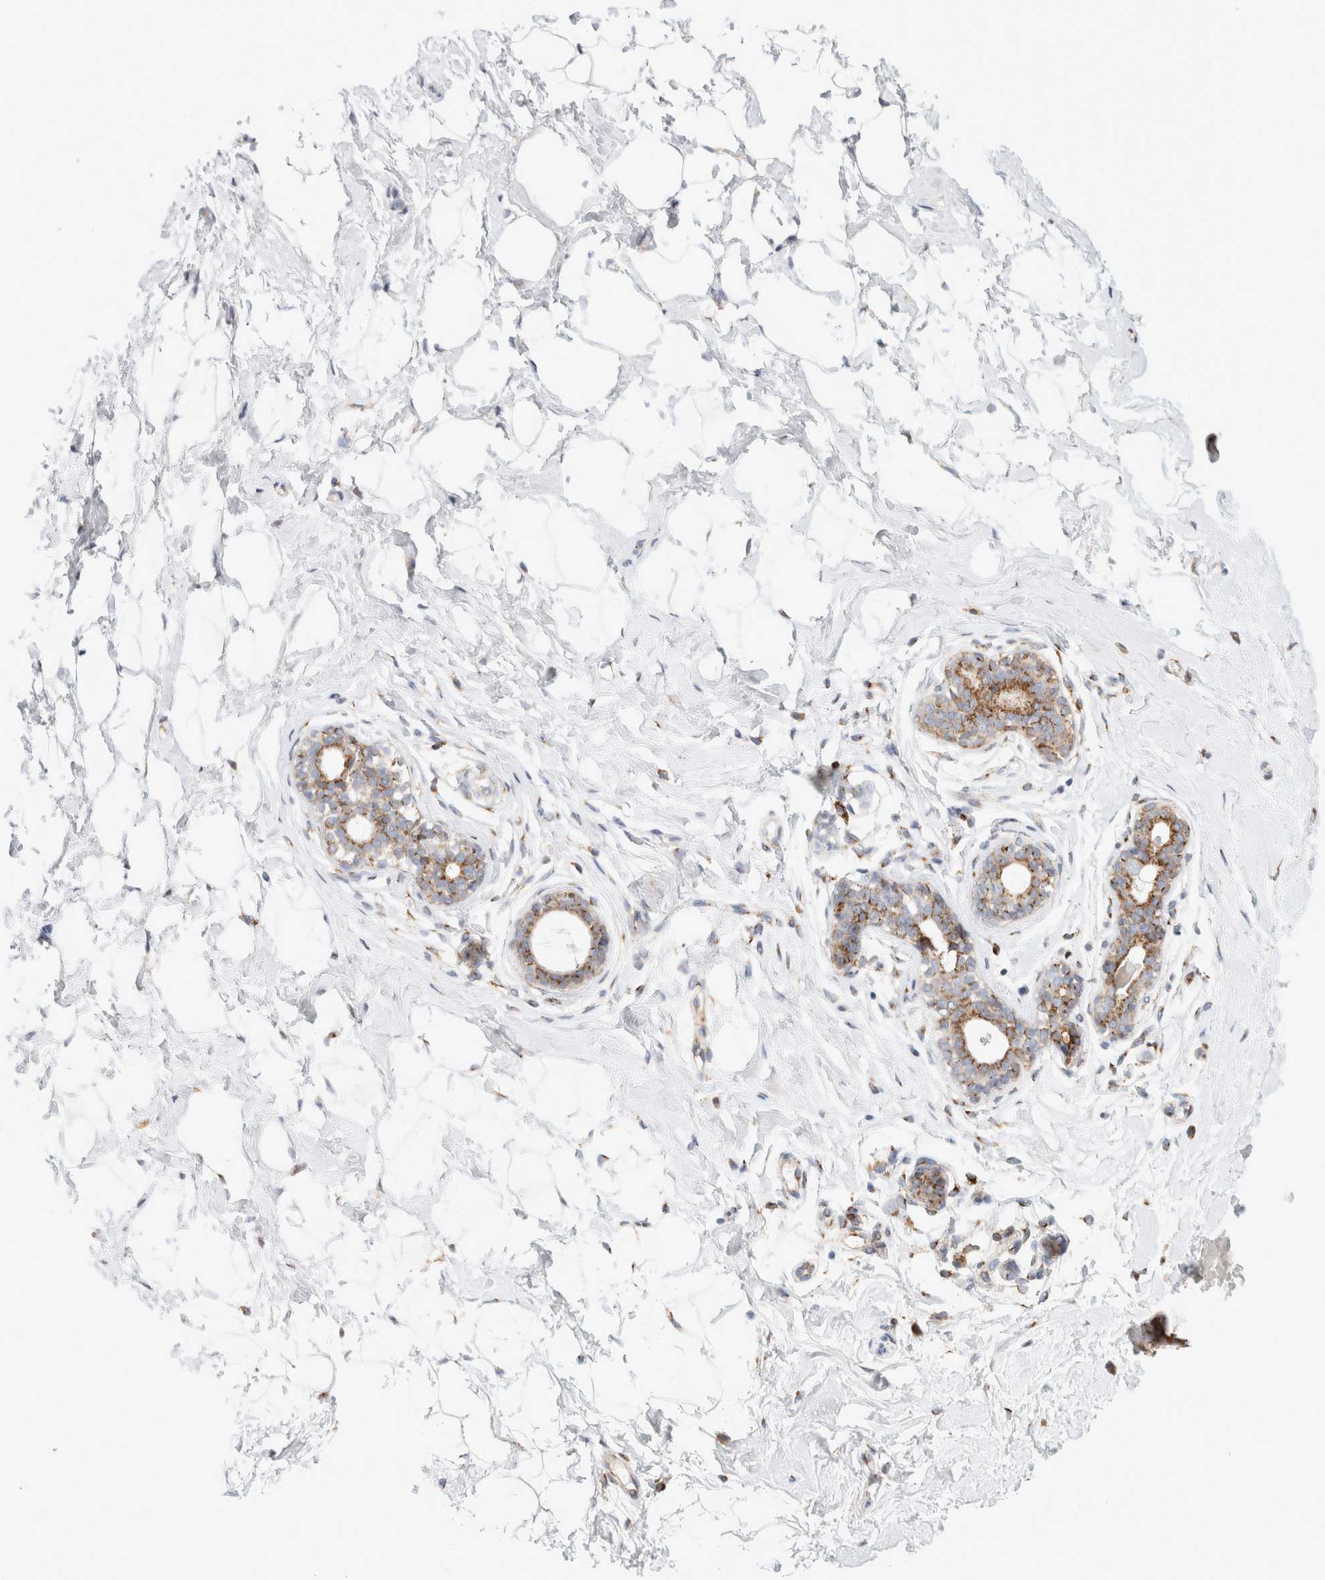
{"staining": {"intensity": "moderate", "quantity": "25%-75%", "location": "cytoplasmic/membranous"}, "tissue": "breast", "cell_type": "Adipocytes", "image_type": "normal", "snomed": [{"axis": "morphology", "description": "Normal tissue, NOS"}, {"axis": "morphology", "description": "Adenoma, NOS"}, {"axis": "topography", "description": "Breast"}], "caption": "Immunohistochemistry (DAB (3,3'-diaminobenzidine)) staining of unremarkable breast reveals moderate cytoplasmic/membranous protein positivity in approximately 25%-75% of adipocytes.", "gene": "MCFD2", "patient": {"sex": "female", "age": 23}}